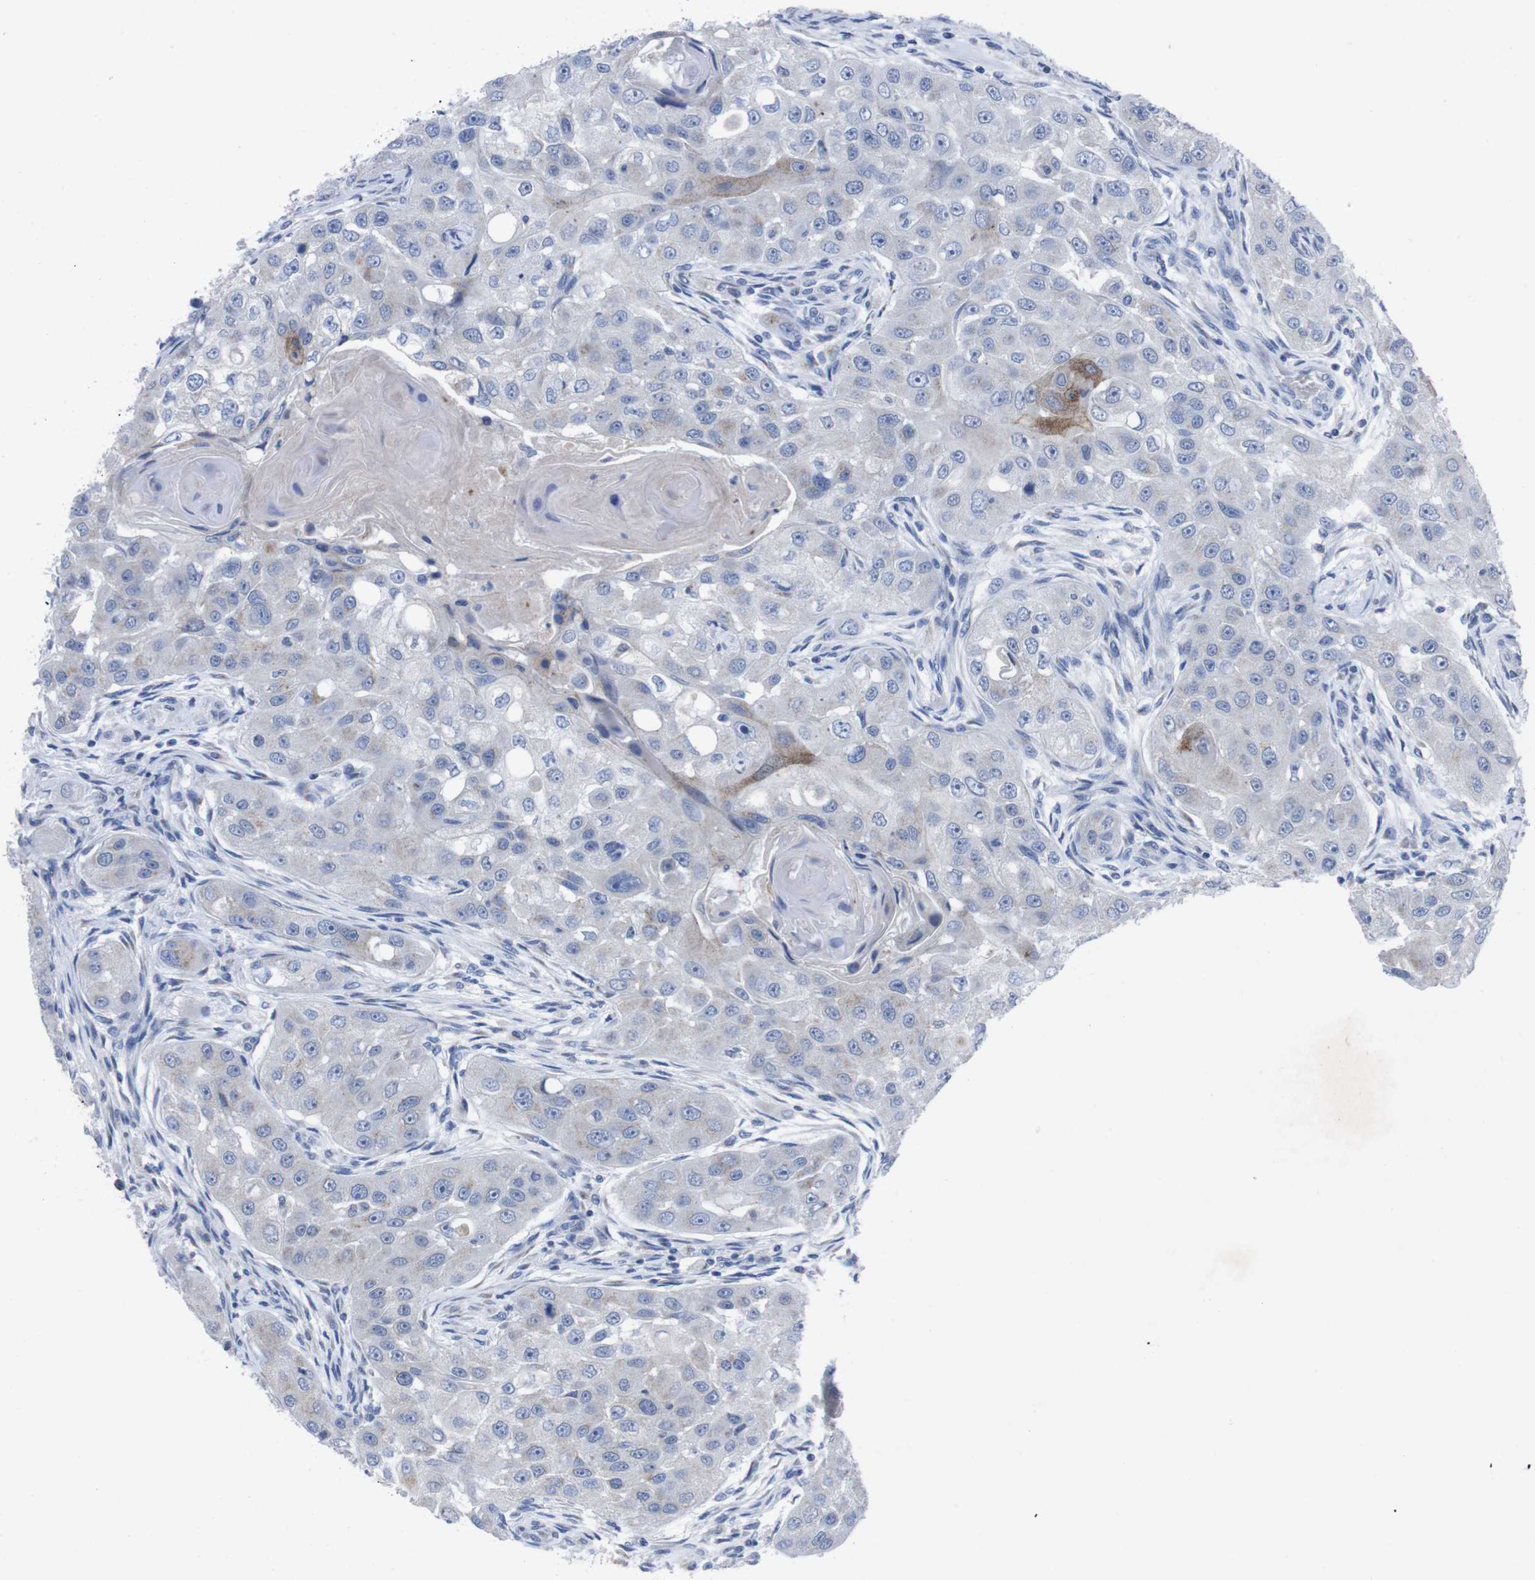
{"staining": {"intensity": "moderate", "quantity": "<25%", "location": "cytoplasmic/membranous"}, "tissue": "head and neck cancer", "cell_type": "Tumor cells", "image_type": "cancer", "snomed": [{"axis": "morphology", "description": "Normal tissue, NOS"}, {"axis": "morphology", "description": "Squamous cell carcinoma, NOS"}, {"axis": "topography", "description": "Skeletal muscle"}, {"axis": "topography", "description": "Head-Neck"}], "caption": "A high-resolution histopathology image shows IHC staining of head and neck cancer, which displays moderate cytoplasmic/membranous expression in about <25% of tumor cells.", "gene": "IRF4", "patient": {"sex": "male", "age": 51}}